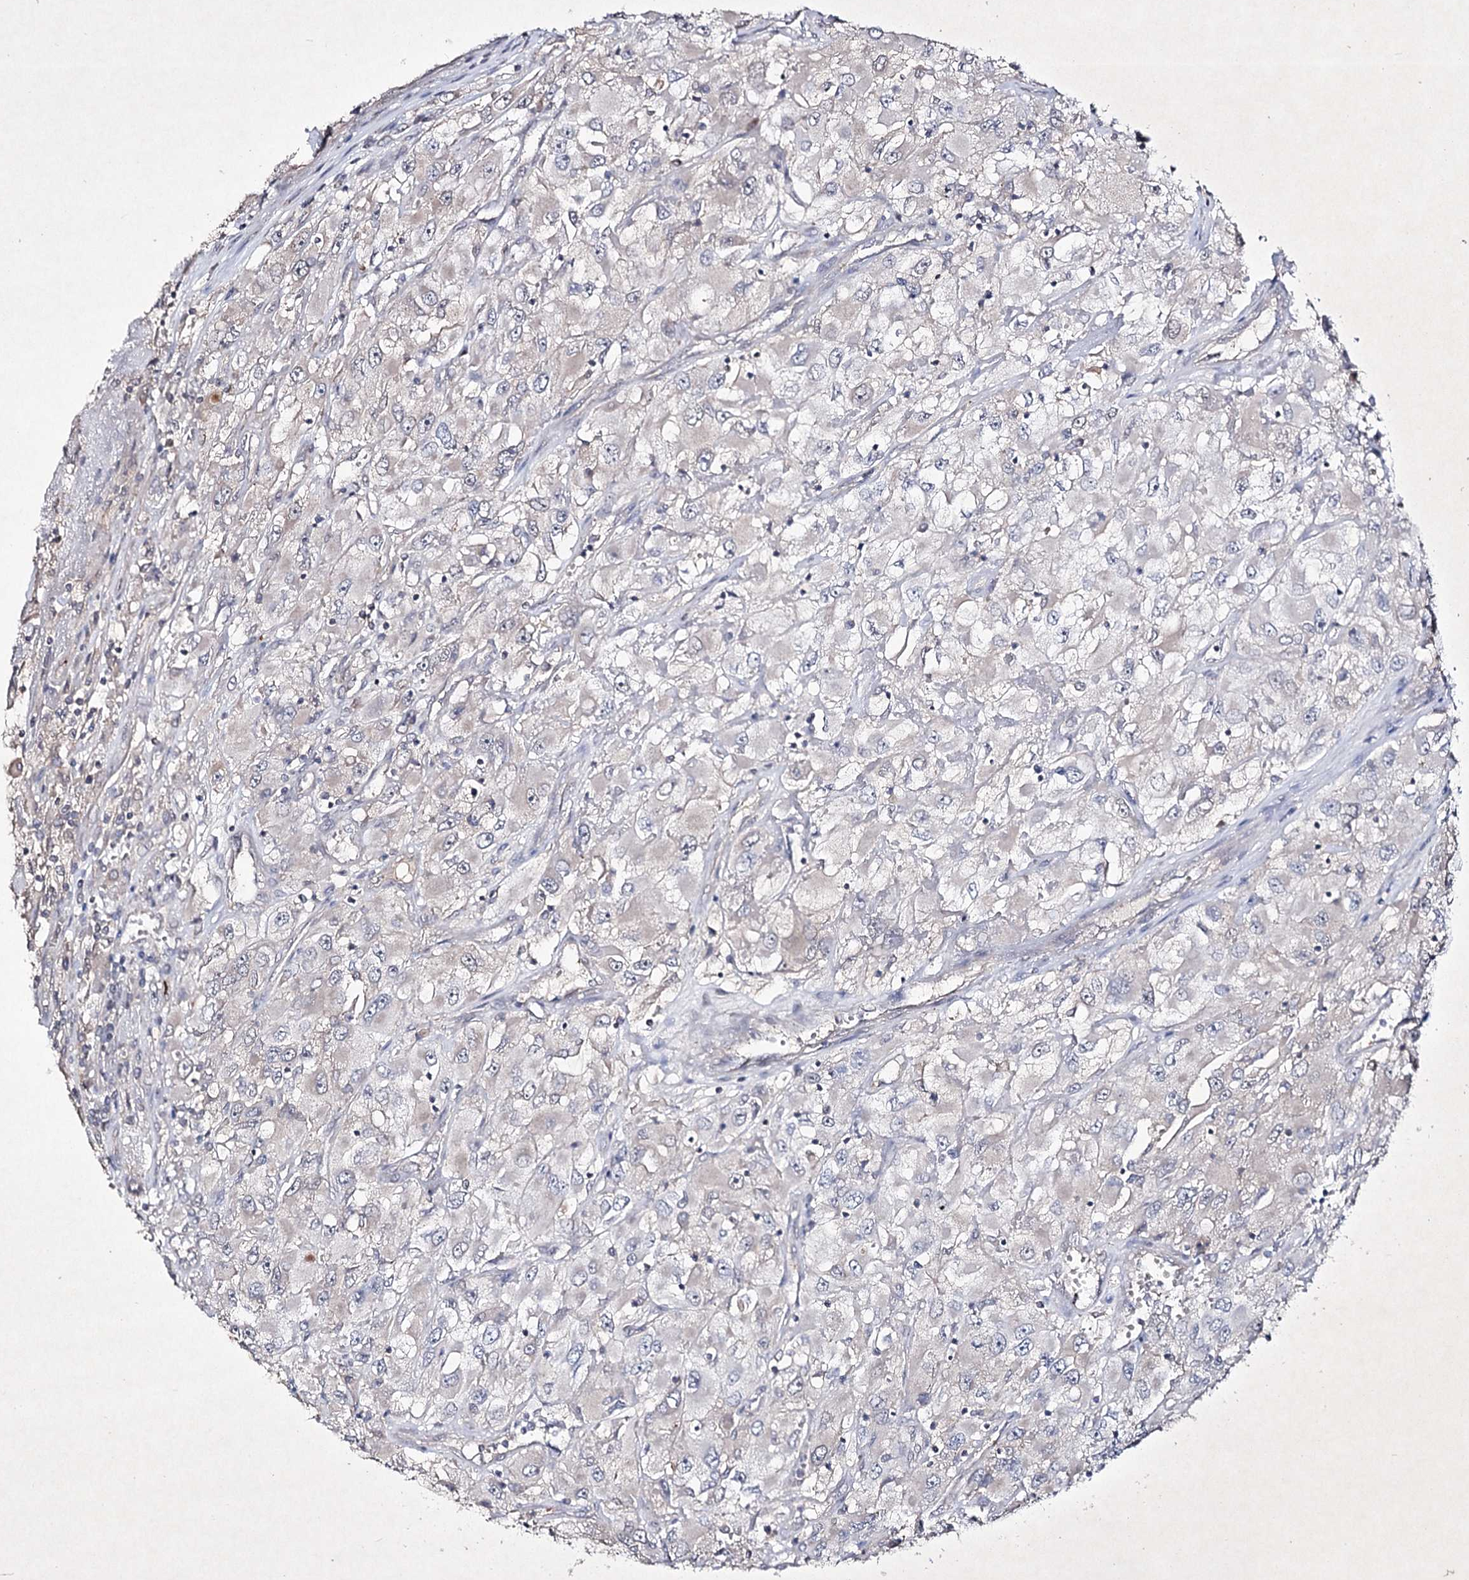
{"staining": {"intensity": "negative", "quantity": "none", "location": "none"}, "tissue": "renal cancer", "cell_type": "Tumor cells", "image_type": "cancer", "snomed": [{"axis": "morphology", "description": "Adenocarcinoma, NOS"}, {"axis": "topography", "description": "Kidney"}], "caption": "Immunohistochemical staining of human renal cancer (adenocarcinoma) demonstrates no significant positivity in tumor cells.", "gene": "SEMA4G", "patient": {"sex": "female", "age": 52}}